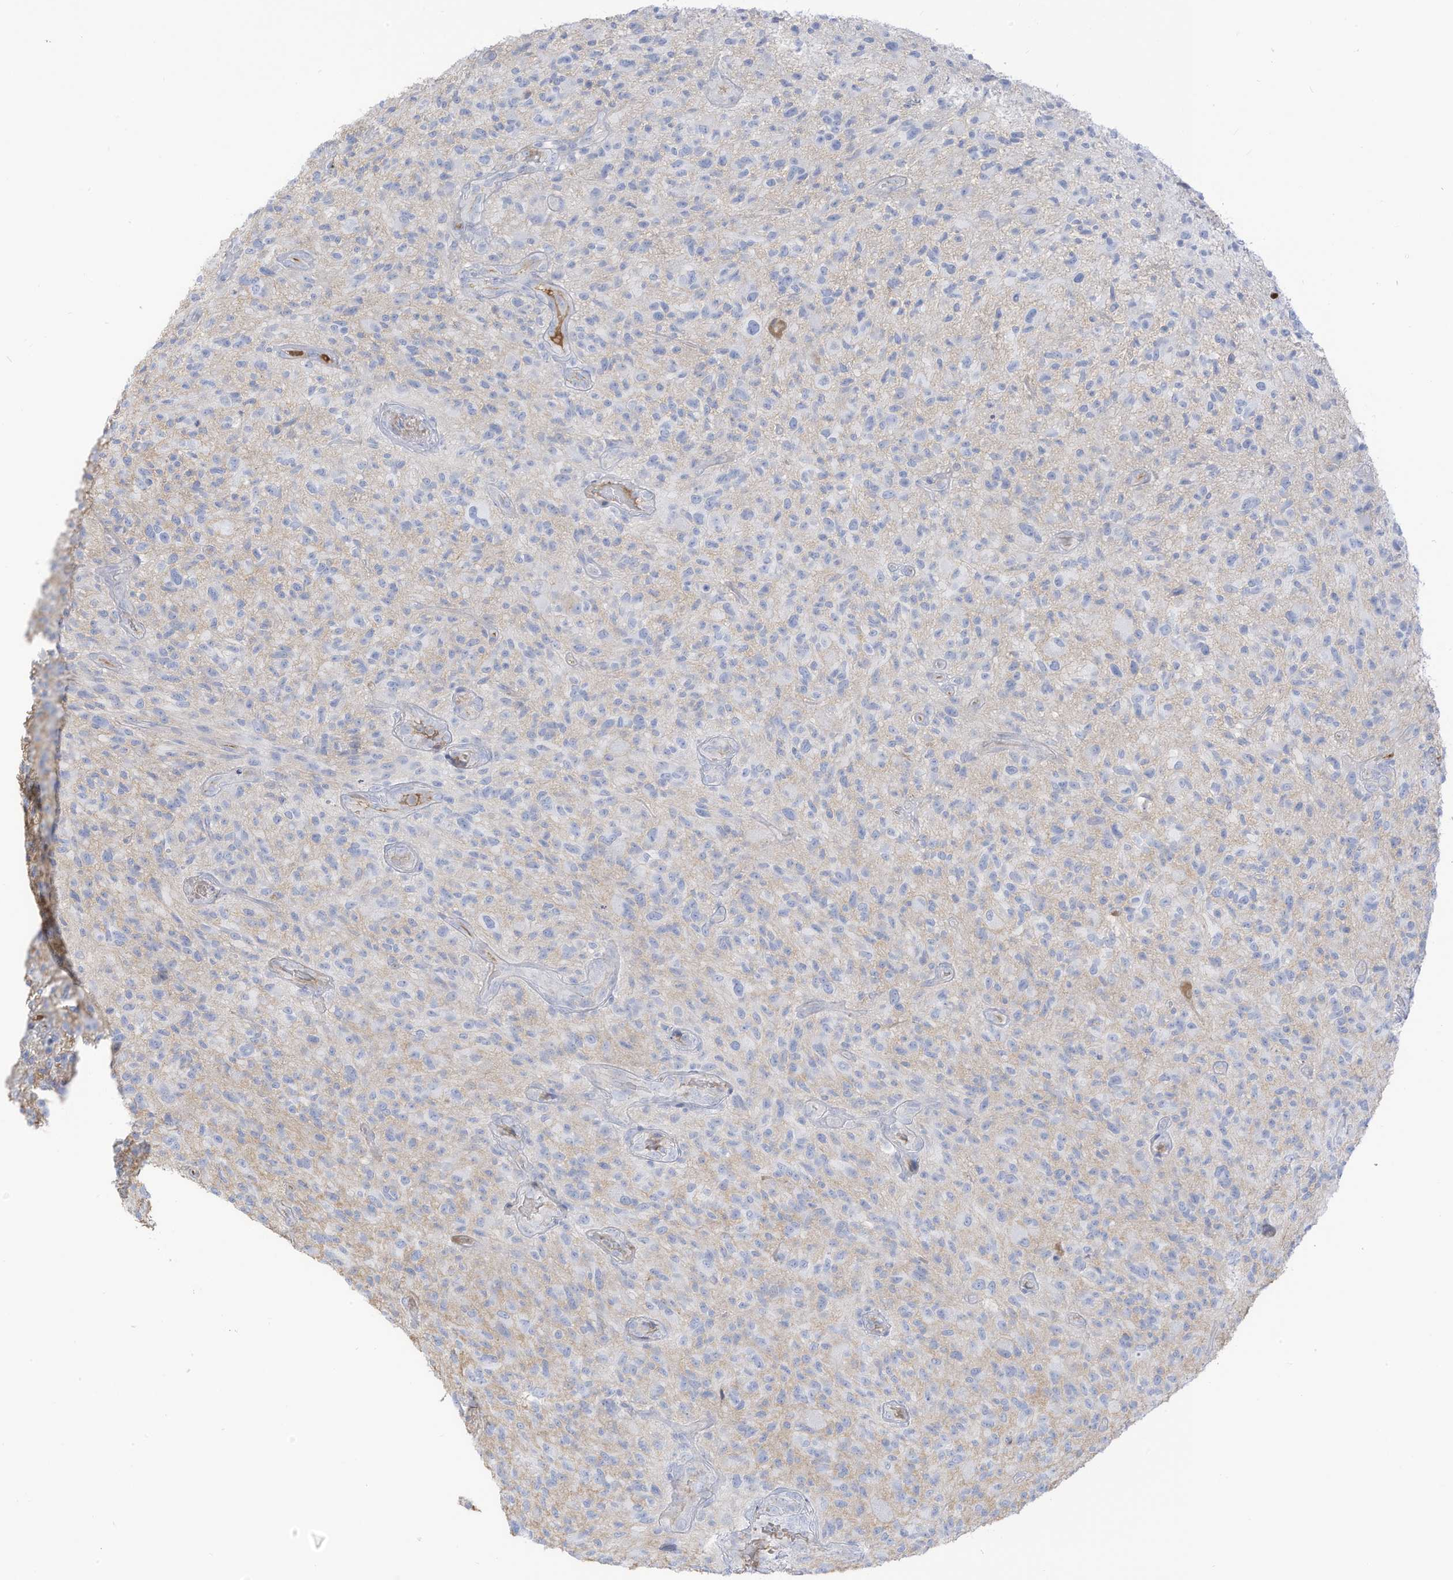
{"staining": {"intensity": "negative", "quantity": "none", "location": "none"}, "tissue": "glioma", "cell_type": "Tumor cells", "image_type": "cancer", "snomed": [{"axis": "morphology", "description": "Glioma, malignant, High grade"}, {"axis": "topography", "description": "Brain"}], "caption": "This is a micrograph of immunohistochemistry (IHC) staining of glioma, which shows no staining in tumor cells.", "gene": "HSD17B13", "patient": {"sex": "male", "age": 47}}